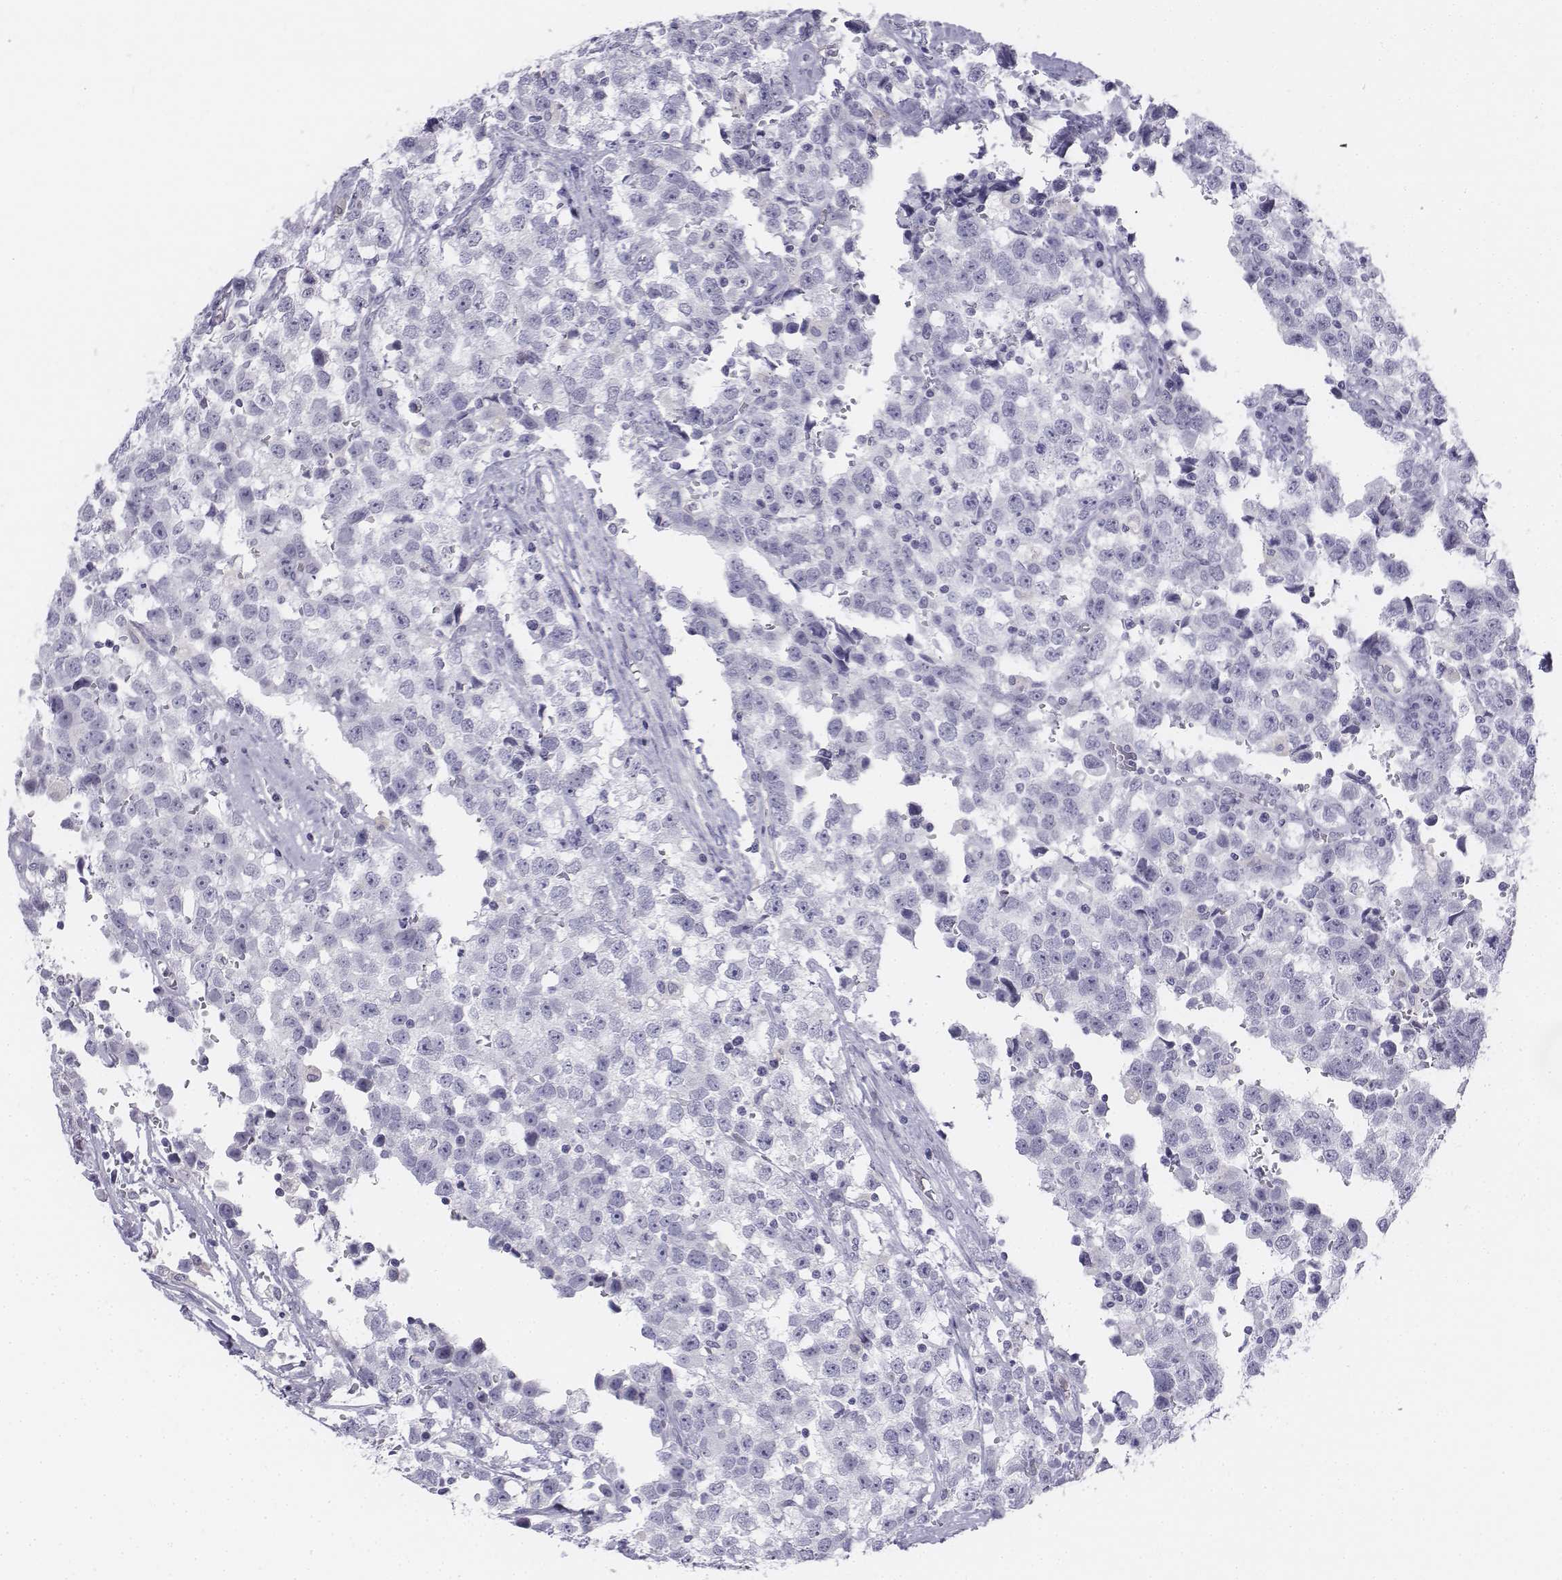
{"staining": {"intensity": "negative", "quantity": "none", "location": "none"}, "tissue": "testis cancer", "cell_type": "Tumor cells", "image_type": "cancer", "snomed": [{"axis": "morphology", "description": "Seminoma, NOS"}, {"axis": "topography", "description": "Testis"}], "caption": "DAB immunohistochemical staining of testis seminoma reveals no significant positivity in tumor cells.", "gene": "TH", "patient": {"sex": "male", "age": 34}}